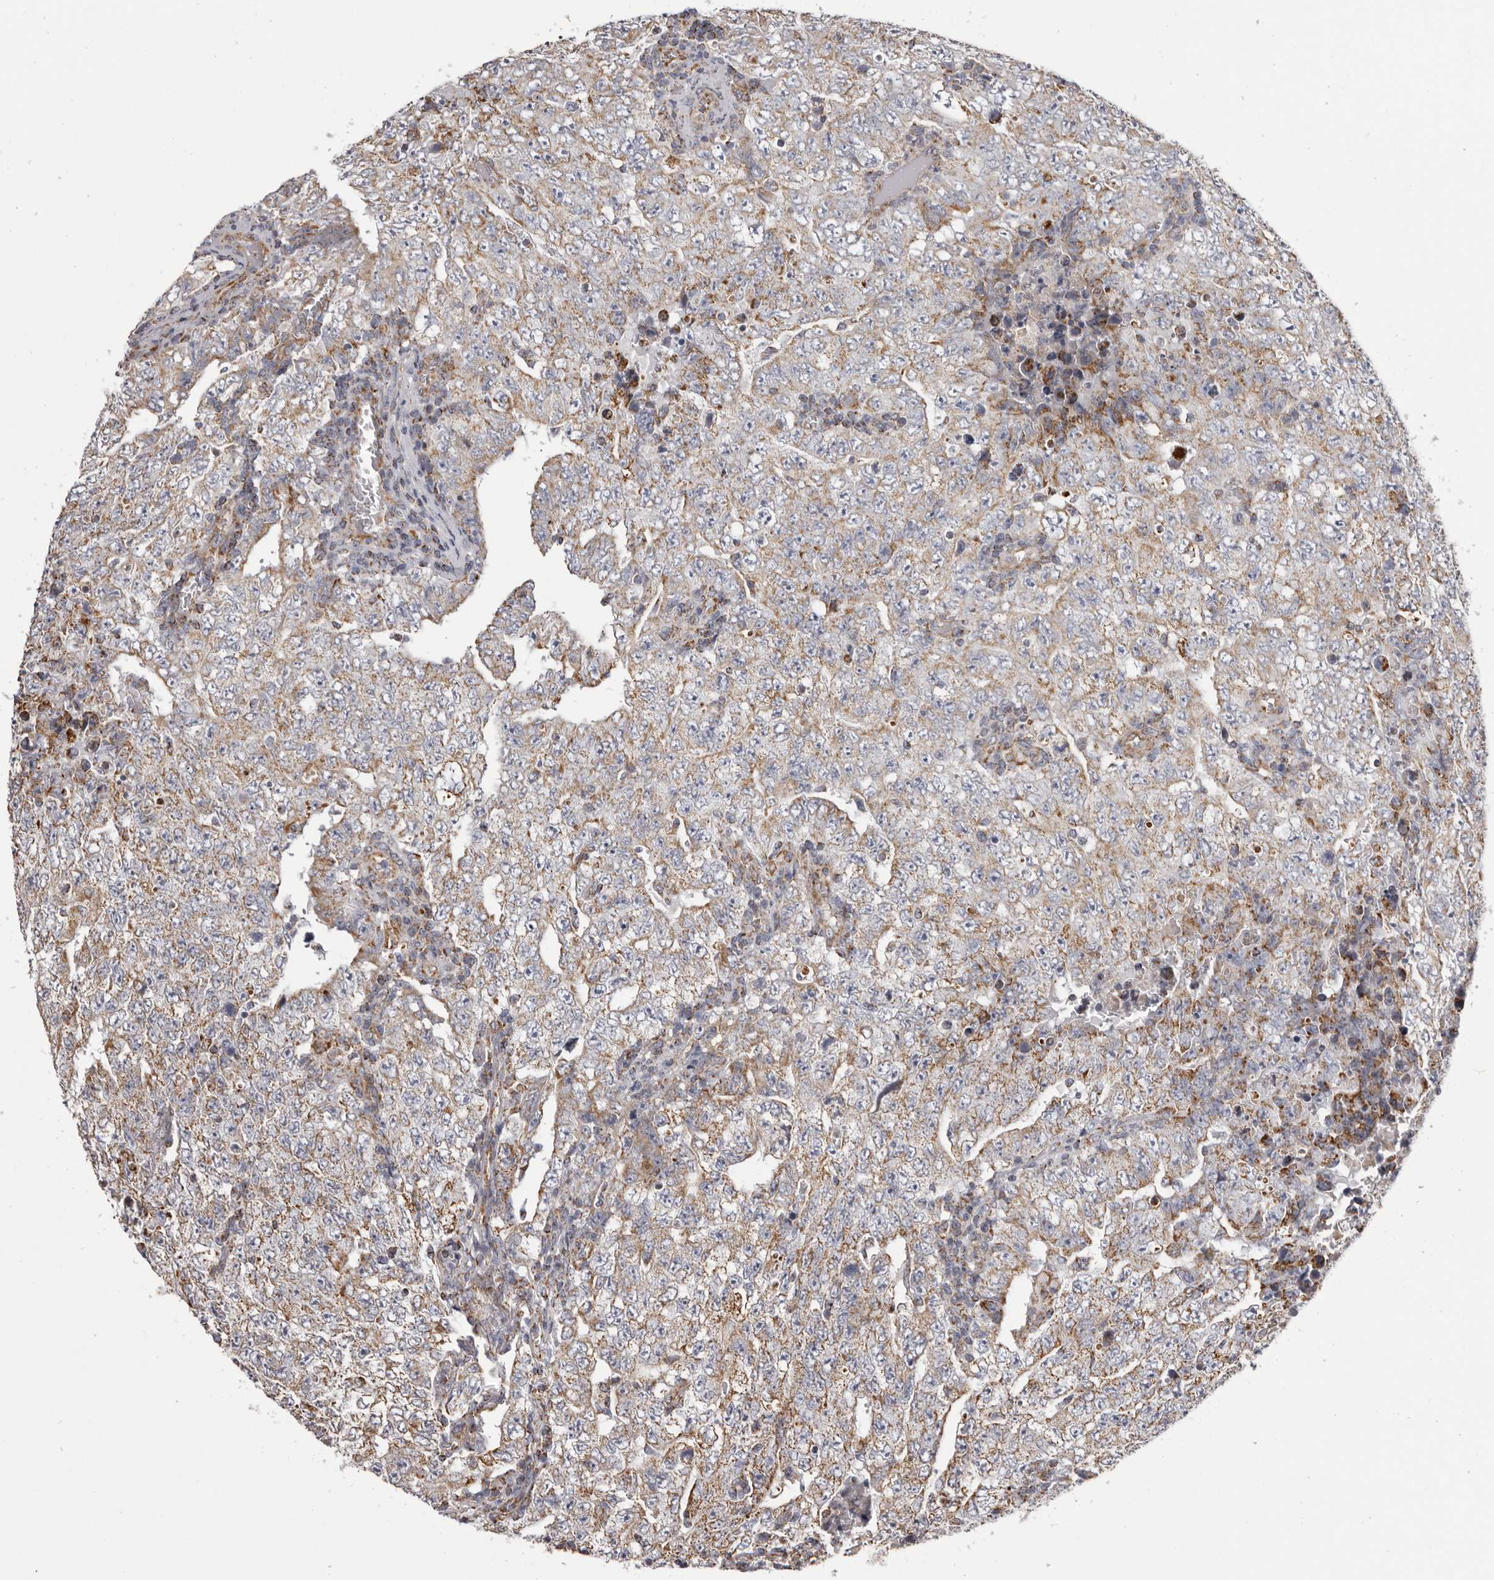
{"staining": {"intensity": "moderate", "quantity": ">75%", "location": "cytoplasmic/membranous"}, "tissue": "testis cancer", "cell_type": "Tumor cells", "image_type": "cancer", "snomed": [{"axis": "morphology", "description": "Carcinoma, Embryonal, NOS"}, {"axis": "topography", "description": "Testis"}], "caption": "A micrograph of human testis embryonal carcinoma stained for a protein demonstrates moderate cytoplasmic/membranous brown staining in tumor cells.", "gene": "CHRM2", "patient": {"sex": "male", "age": 26}}